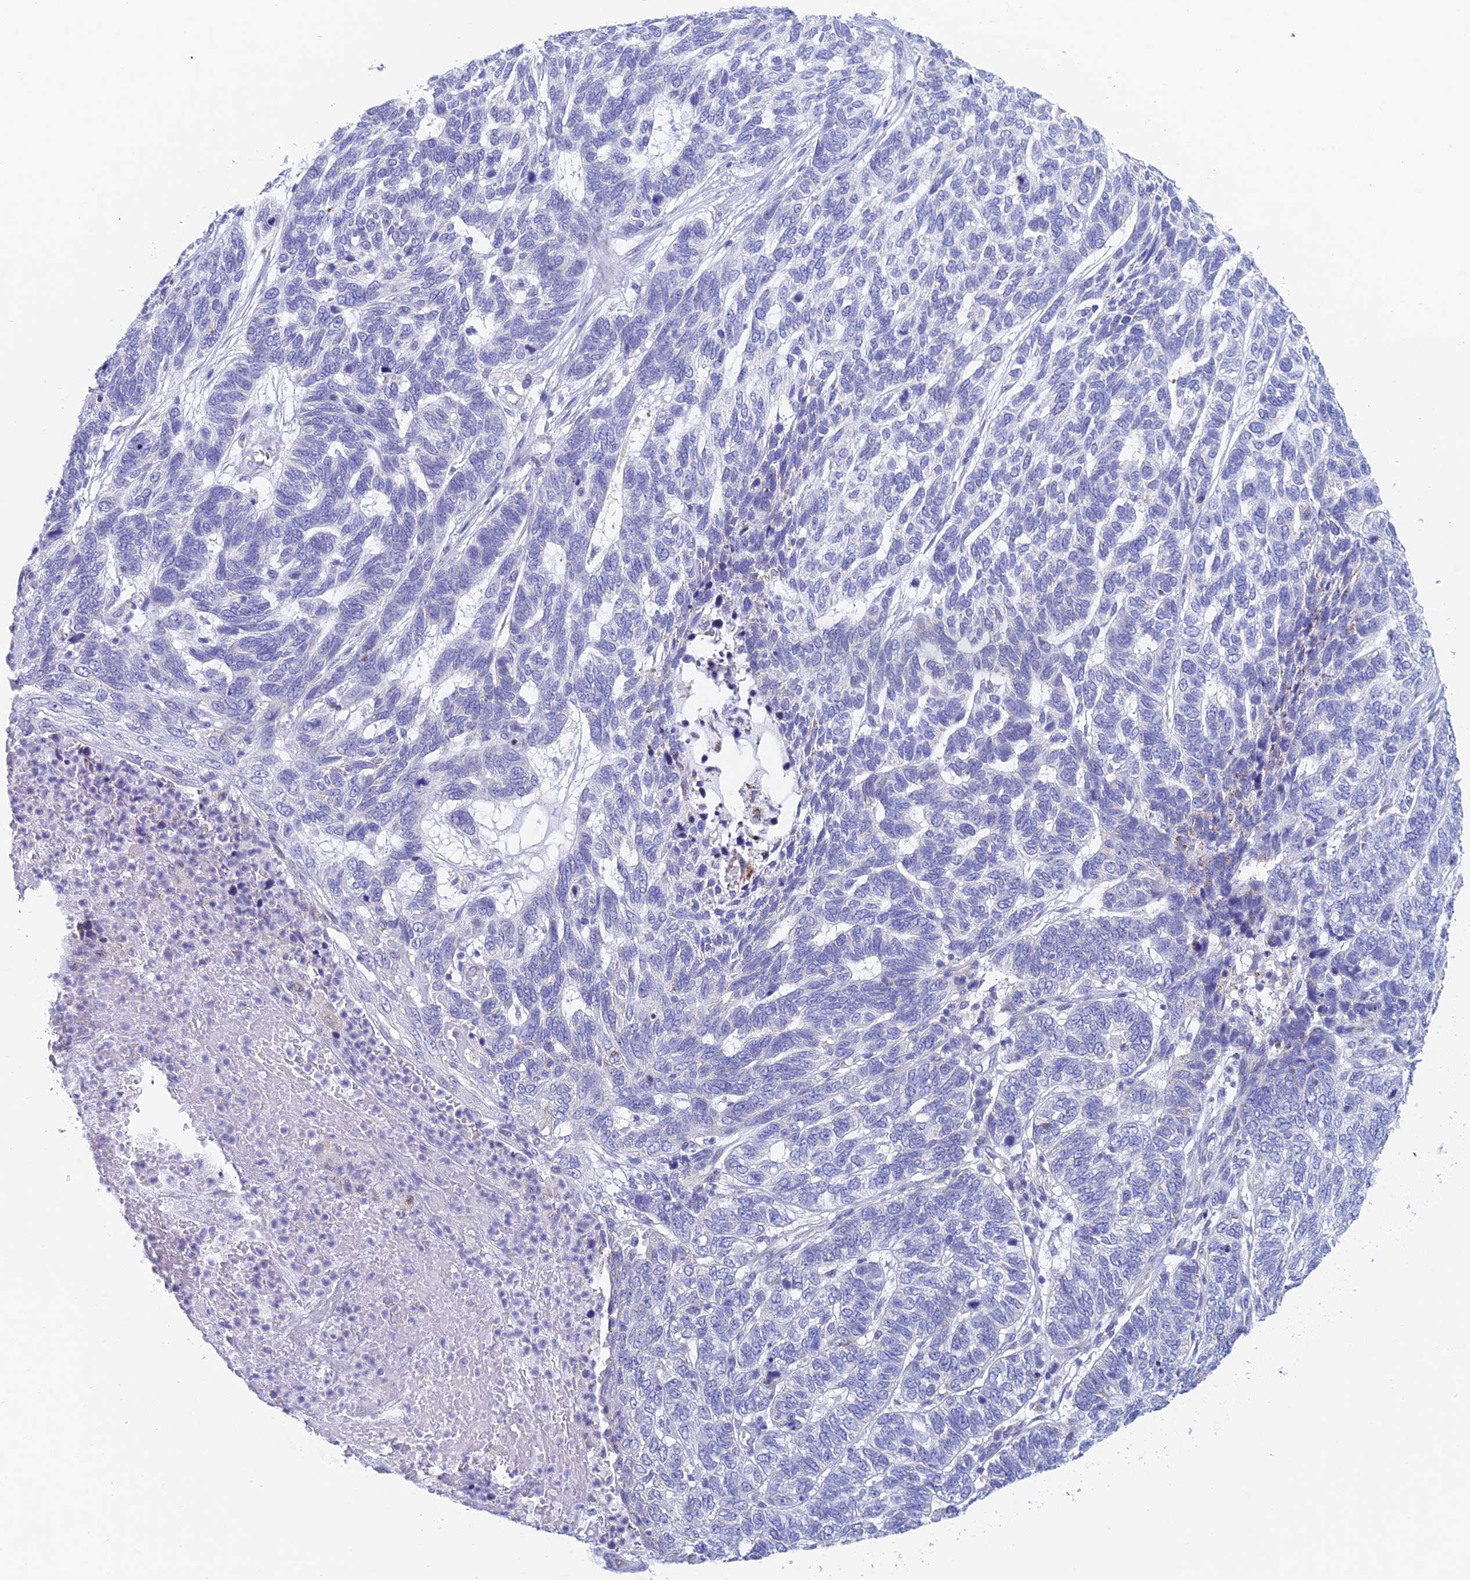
{"staining": {"intensity": "negative", "quantity": "none", "location": "none"}, "tissue": "skin cancer", "cell_type": "Tumor cells", "image_type": "cancer", "snomed": [{"axis": "morphology", "description": "Basal cell carcinoma"}, {"axis": "topography", "description": "Skin"}], "caption": "High magnification brightfield microscopy of skin cancer (basal cell carcinoma) stained with DAB (3,3'-diaminobenzidine) (brown) and counterstained with hematoxylin (blue): tumor cells show no significant staining.", "gene": "ACSM1", "patient": {"sex": "female", "age": 65}}